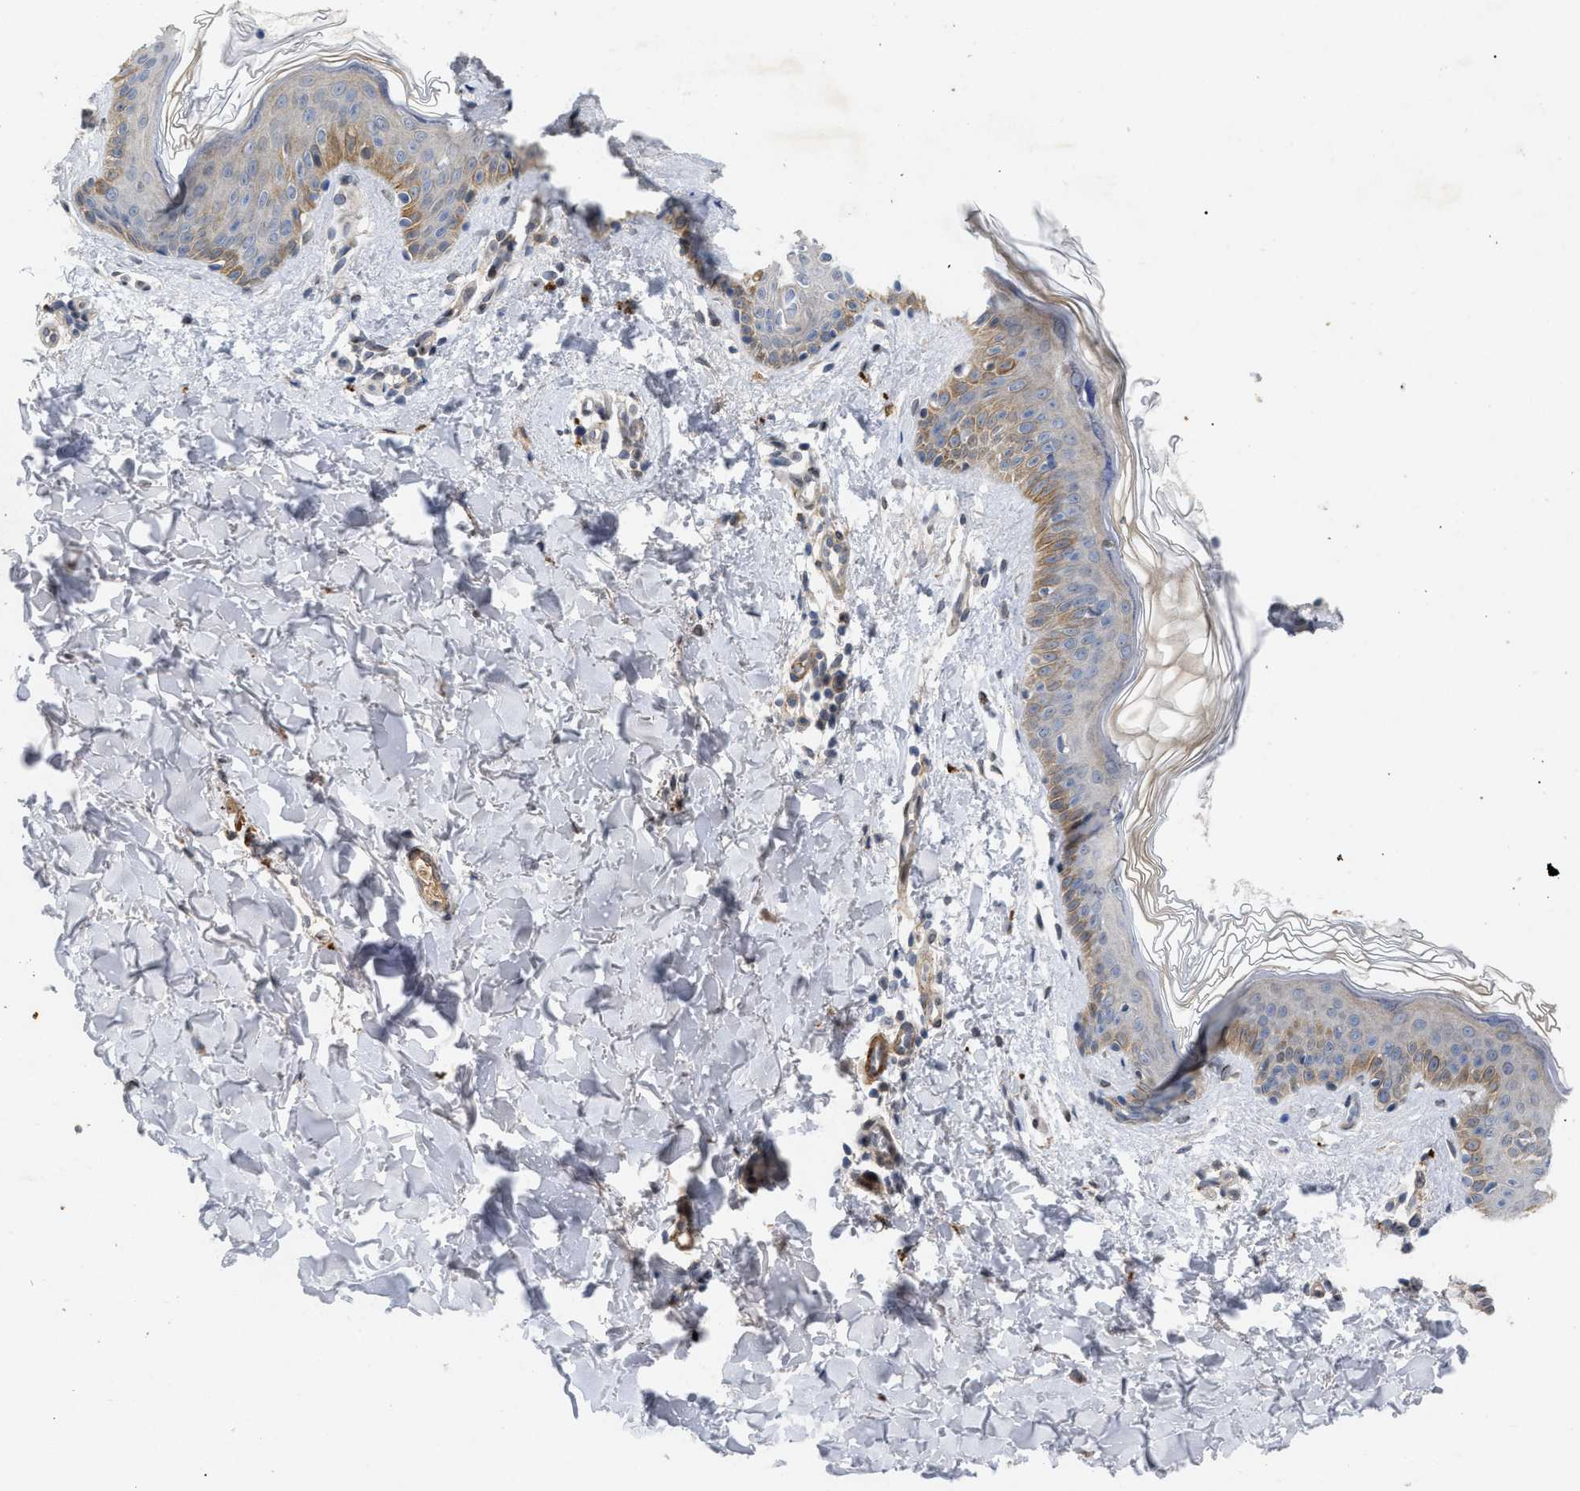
{"staining": {"intensity": "negative", "quantity": "none", "location": "none"}, "tissue": "skin", "cell_type": "Fibroblasts", "image_type": "normal", "snomed": [{"axis": "morphology", "description": "Normal tissue, NOS"}, {"axis": "topography", "description": "Skin"}], "caption": "Skin stained for a protein using IHC shows no expression fibroblasts.", "gene": "ST6GALNAC6", "patient": {"sex": "male", "age": 40}}